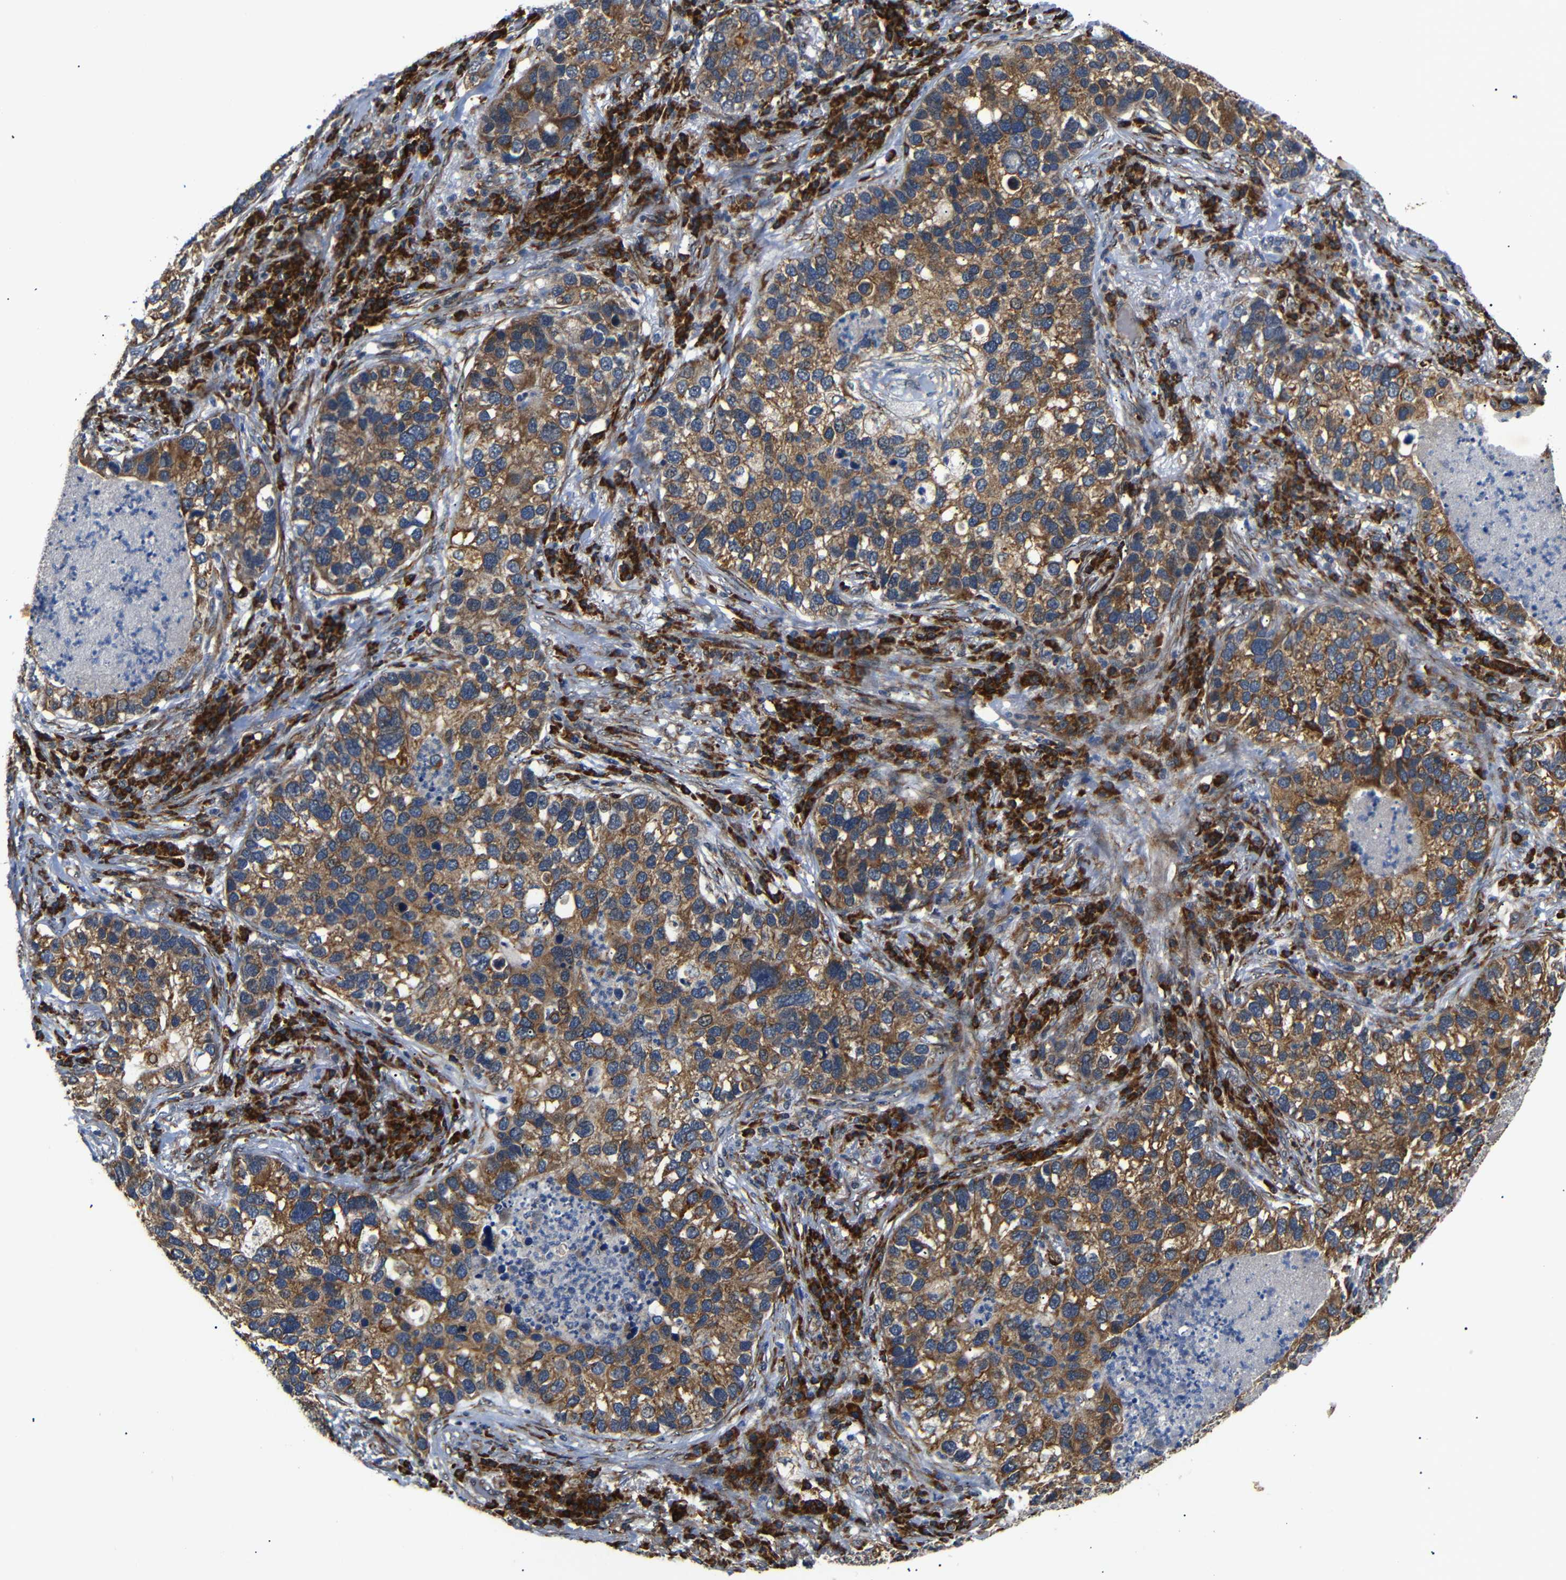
{"staining": {"intensity": "moderate", "quantity": ">75%", "location": "cytoplasmic/membranous"}, "tissue": "lung cancer", "cell_type": "Tumor cells", "image_type": "cancer", "snomed": [{"axis": "morphology", "description": "Normal tissue, NOS"}, {"axis": "morphology", "description": "Adenocarcinoma, NOS"}, {"axis": "topography", "description": "Bronchus"}, {"axis": "topography", "description": "Lung"}], "caption": "Human lung cancer (adenocarcinoma) stained with a brown dye demonstrates moderate cytoplasmic/membranous positive expression in about >75% of tumor cells.", "gene": "KANK4", "patient": {"sex": "male", "age": 54}}